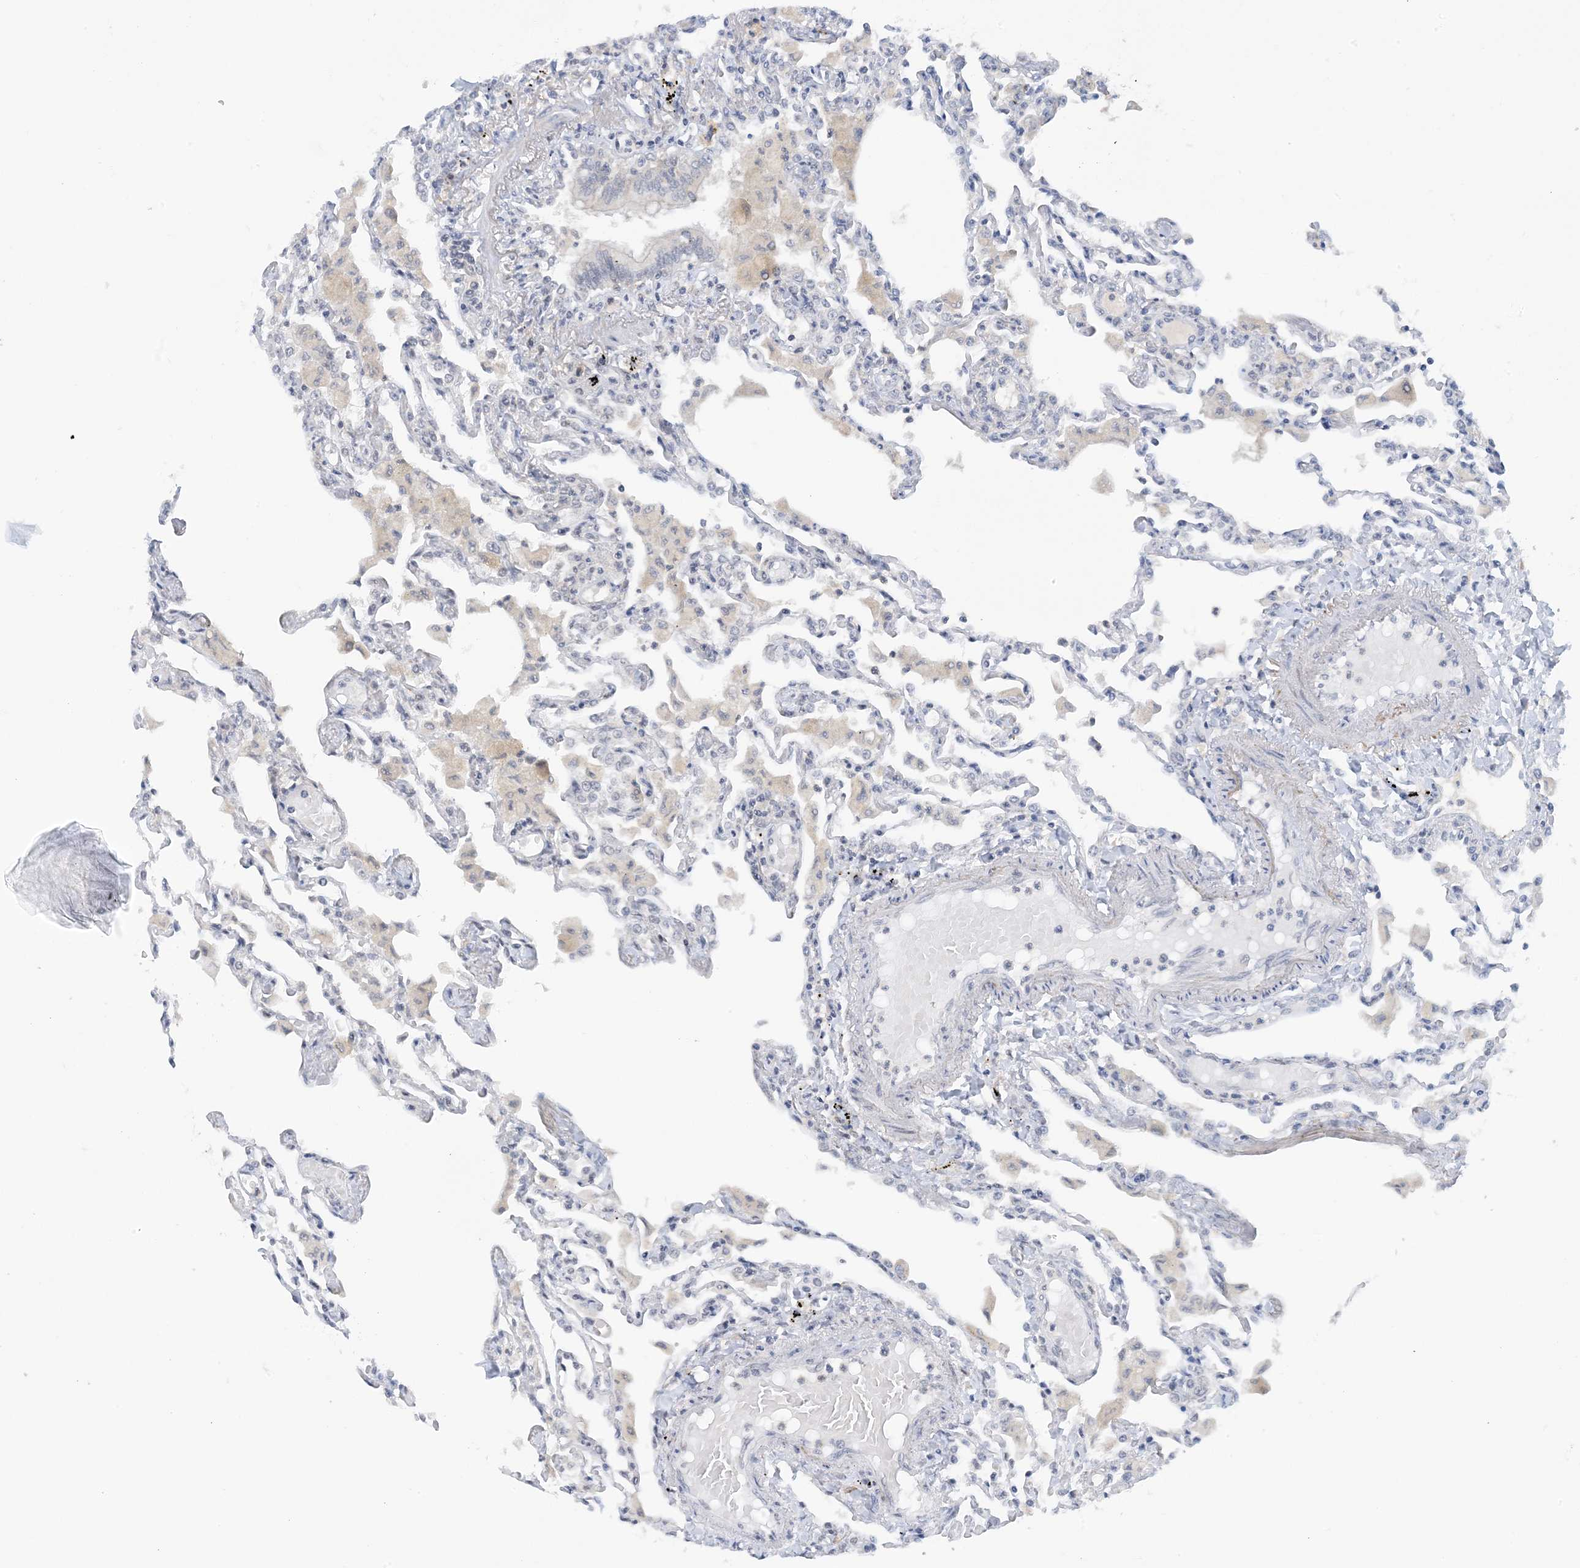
{"staining": {"intensity": "negative", "quantity": "none", "location": "none"}, "tissue": "lung", "cell_type": "Alveolar cells", "image_type": "normal", "snomed": [{"axis": "morphology", "description": "Normal tissue, NOS"}, {"axis": "topography", "description": "Bronchus"}, {"axis": "topography", "description": "Lung"}], "caption": "The histopathology image shows no staining of alveolar cells in benign lung. Brightfield microscopy of IHC stained with DAB (brown) and hematoxylin (blue), captured at high magnification.", "gene": "ACYP2", "patient": {"sex": "female", "age": 49}}